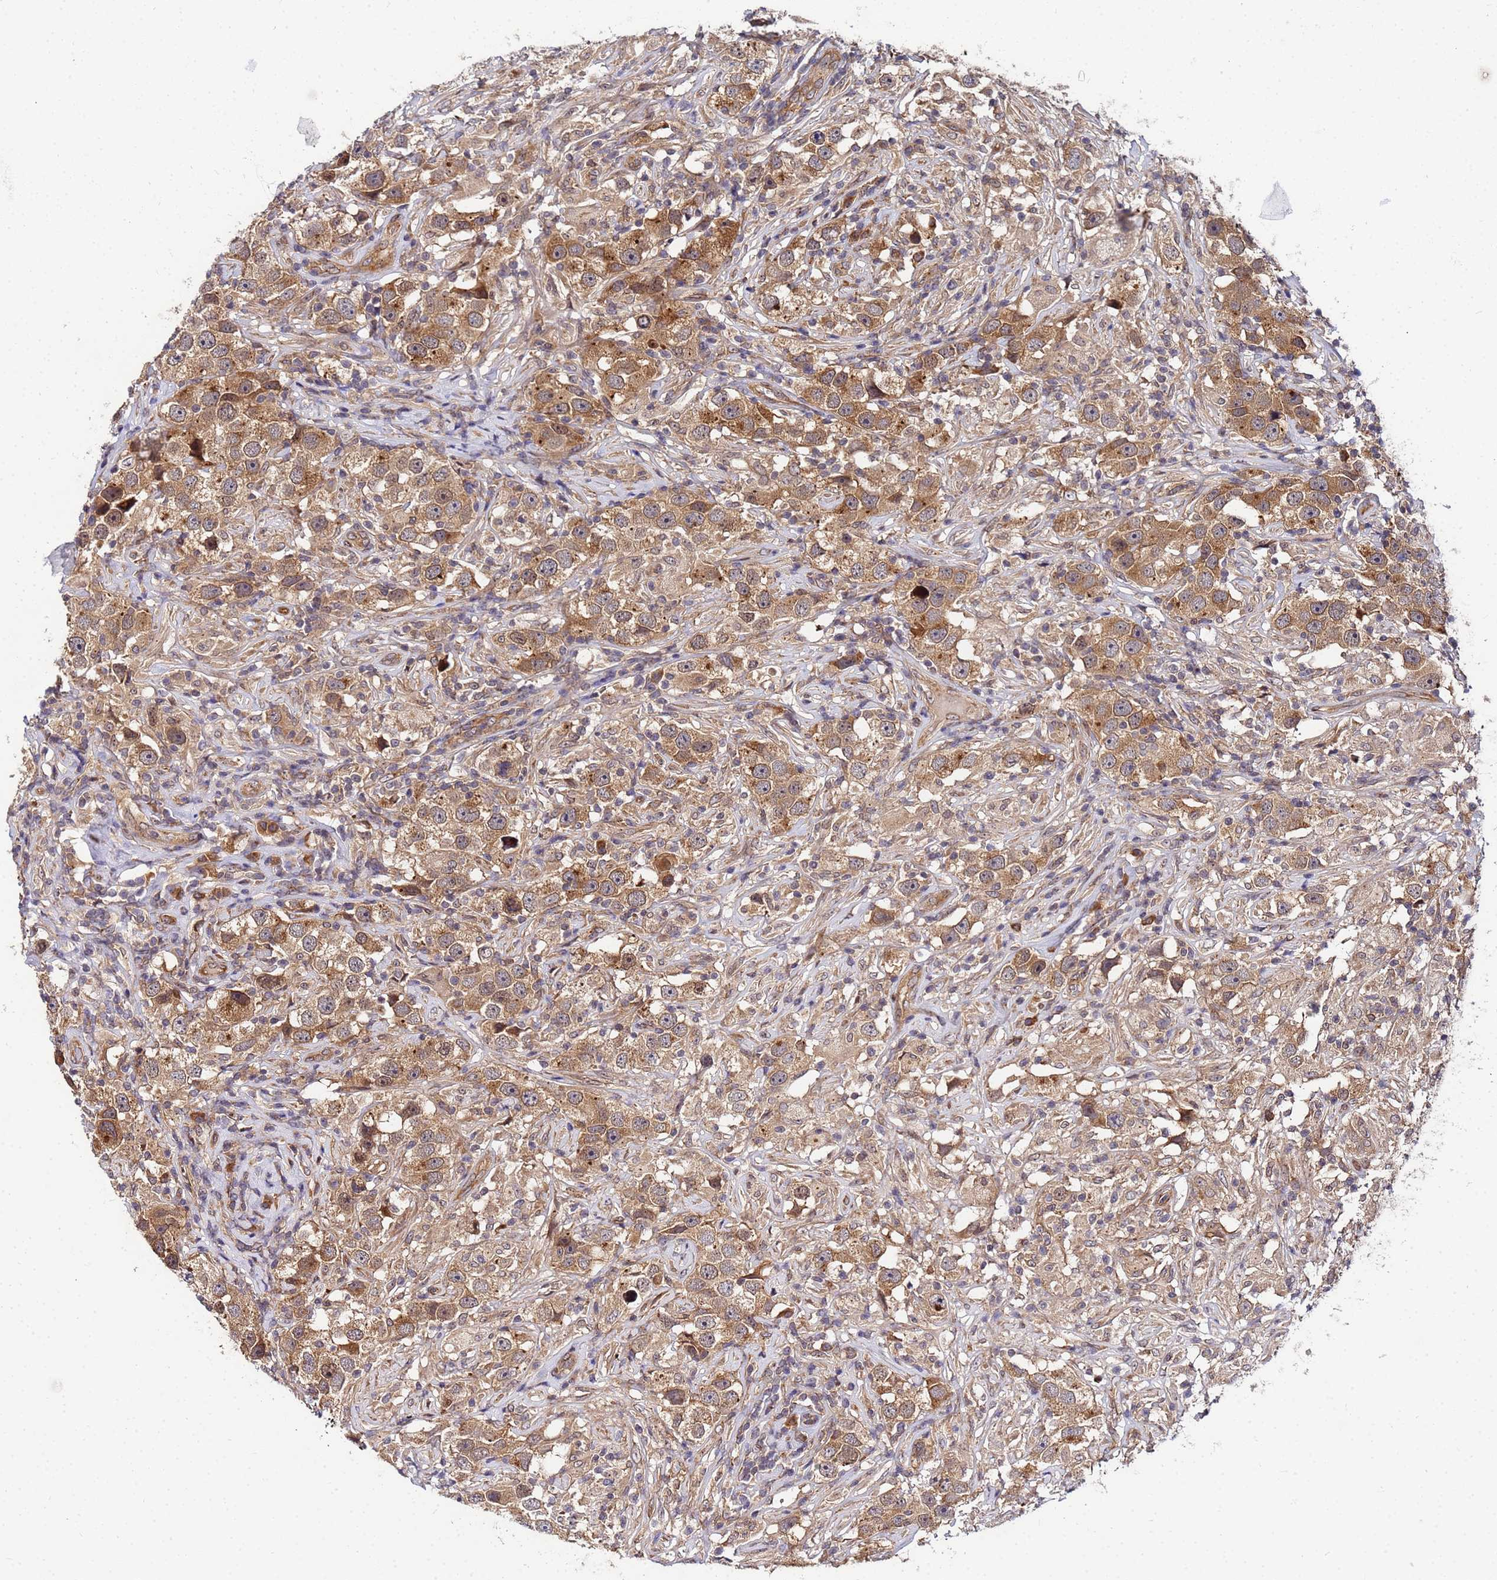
{"staining": {"intensity": "moderate", "quantity": ">75%", "location": "cytoplasmic/membranous"}, "tissue": "testis cancer", "cell_type": "Tumor cells", "image_type": "cancer", "snomed": [{"axis": "morphology", "description": "Seminoma, NOS"}, {"axis": "topography", "description": "Testis"}], "caption": "Human testis seminoma stained with a protein marker exhibits moderate staining in tumor cells.", "gene": "UNC93B1", "patient": {"sex": "male", "age": 49}}